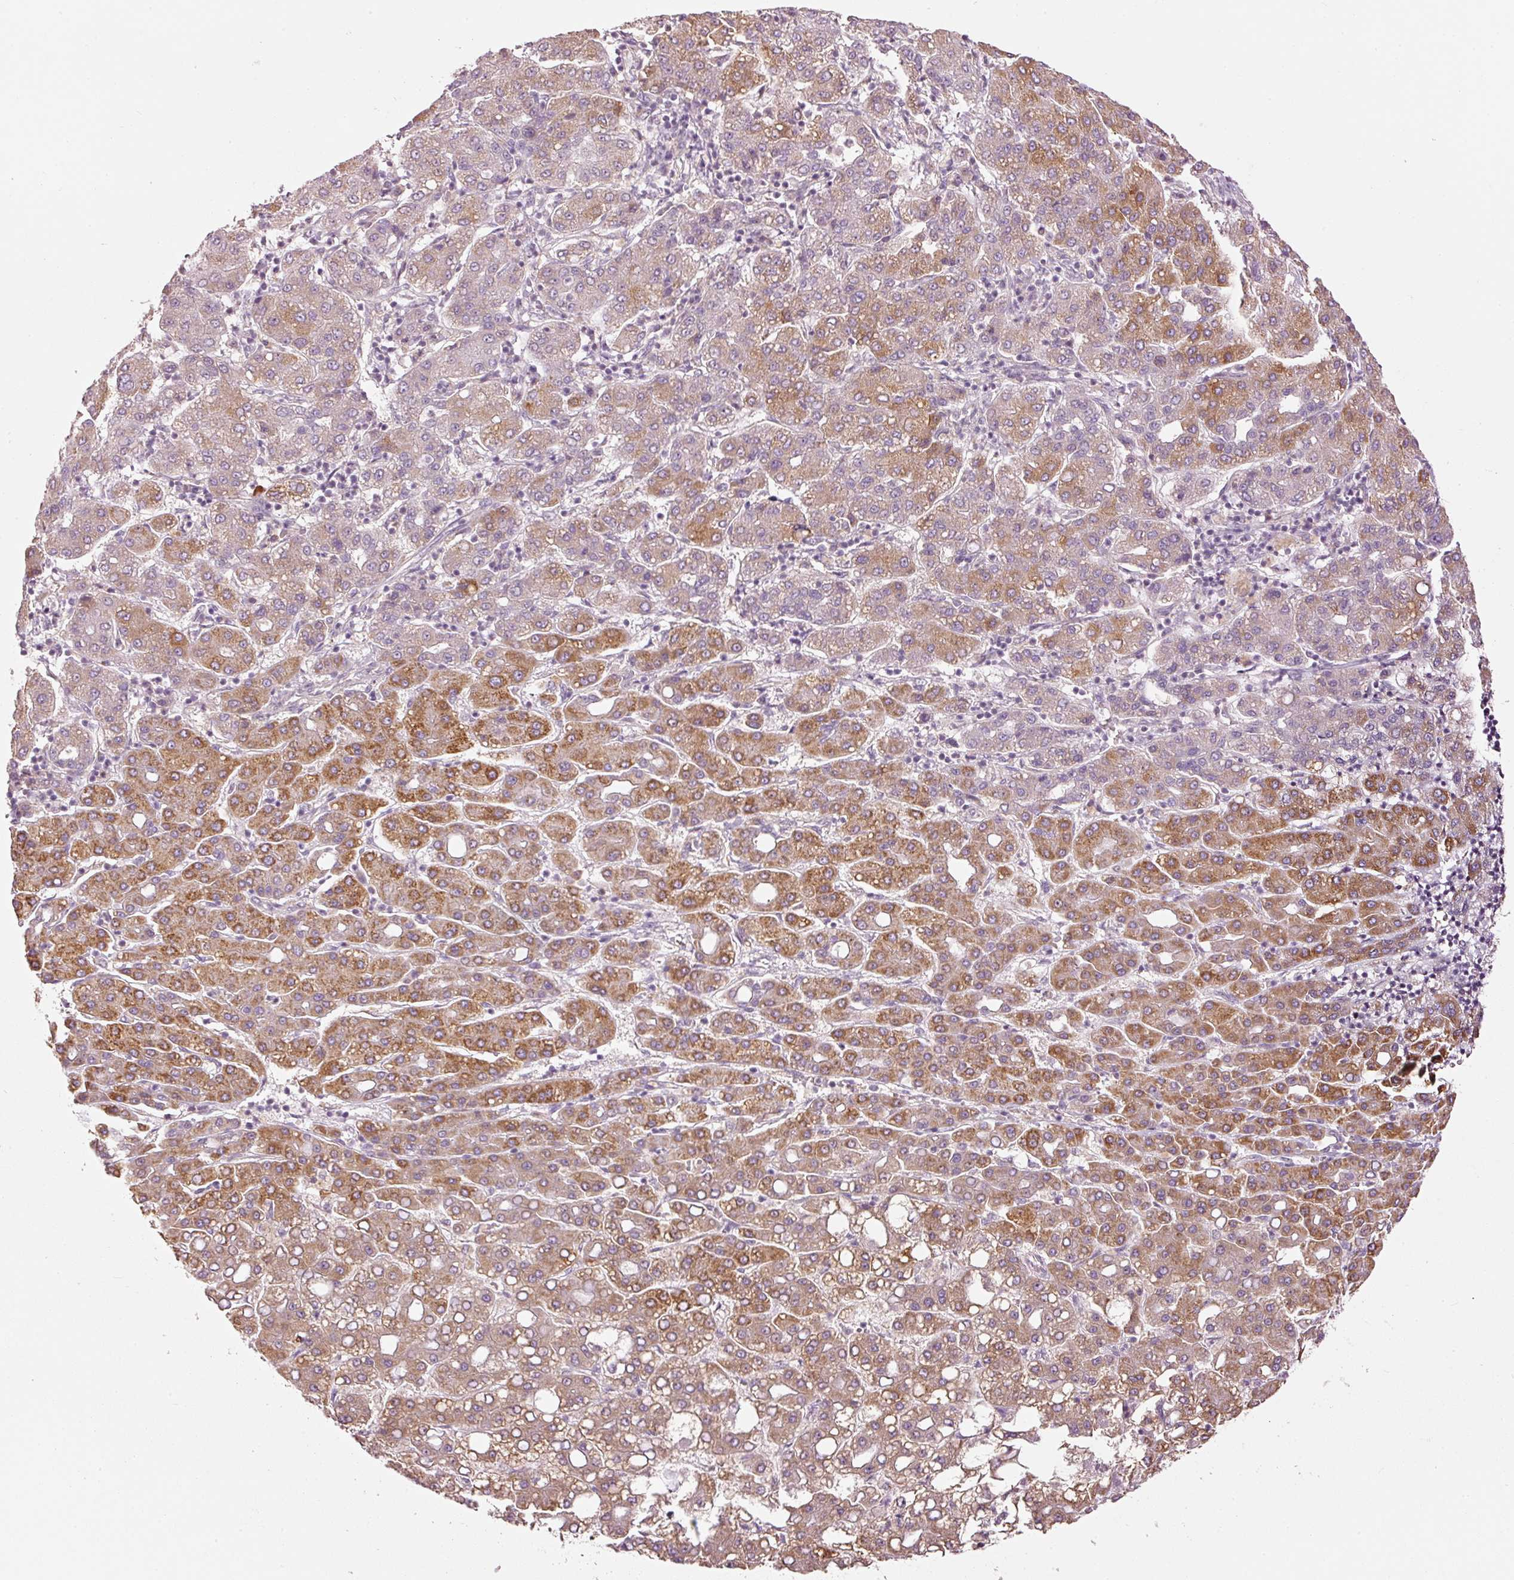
{"staining": {"intensity": "moderate", "quantity": ">75%", "location": "cytoplasmic/membranous"}, "tissue": "liver cancer", "cell_type": "Tumor cells", "image_type": "cancer", "snomed": [{"axis": "morphology", "description": "Carcinoma, Hepatocellular, NOS"}, {"axis": "topography", "description": "Liver"}], "caption": "The immunohistochemical stain labels moderate cytoplasmic/membranous positivity in tumor cells of liver cancer (hepatocellular carcinoma) tissue. The staining was performed using DAB (3,3'-diaminobenzidine), with brown indicating positive protein expression. Nuclei are stained blue with hematoxylin.", "gene": "CDC20B", "patient": {"sex": "male", "age": 65}}